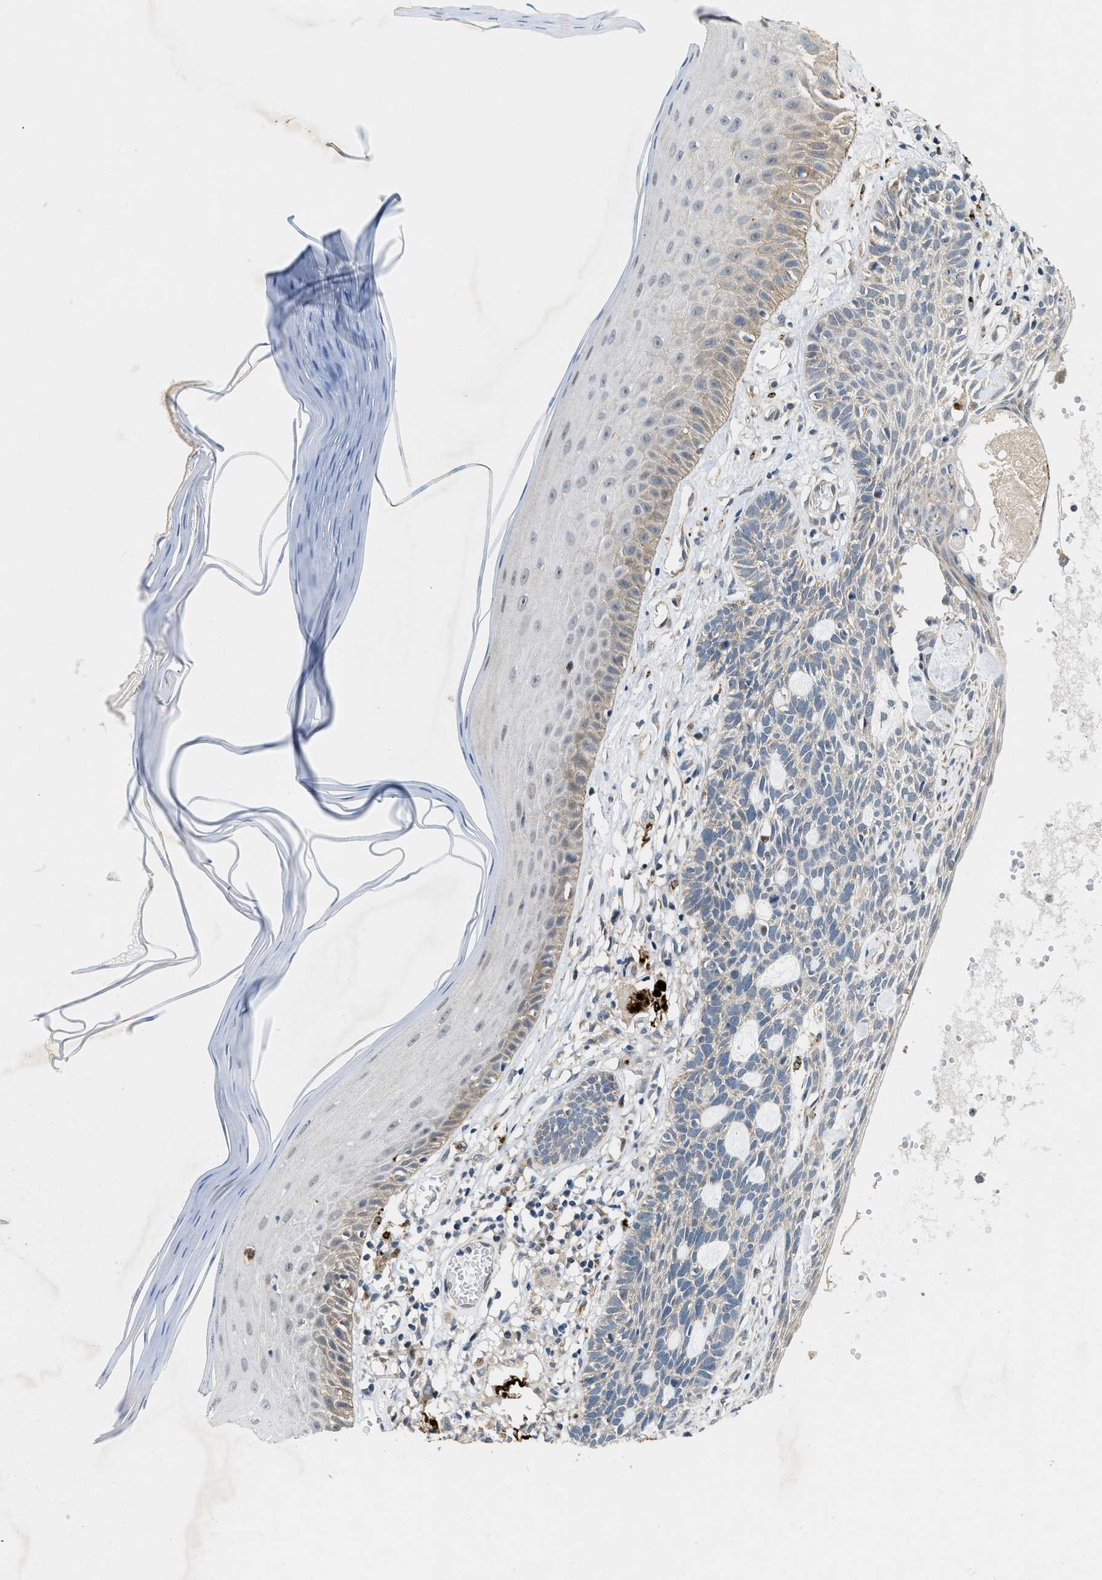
{"staining": {"intensity": "weak", "quantity": "<25%", "location": "cytoplasmic/membranous"}, "tissue": "skin cancer", "cell_type": "Tumor cells", "image_type": "cancer", "snomed": [{"axis": "morphology", "description": "Basal cell carcinoma"}, {"axis": "topography", "description": "Skin"}], "caption": "Tumor cells show no significant protein expression in skin basal cell carcinoma.", "gene": "ZNF599", "patient": {"sex": "male", "age": 67}}